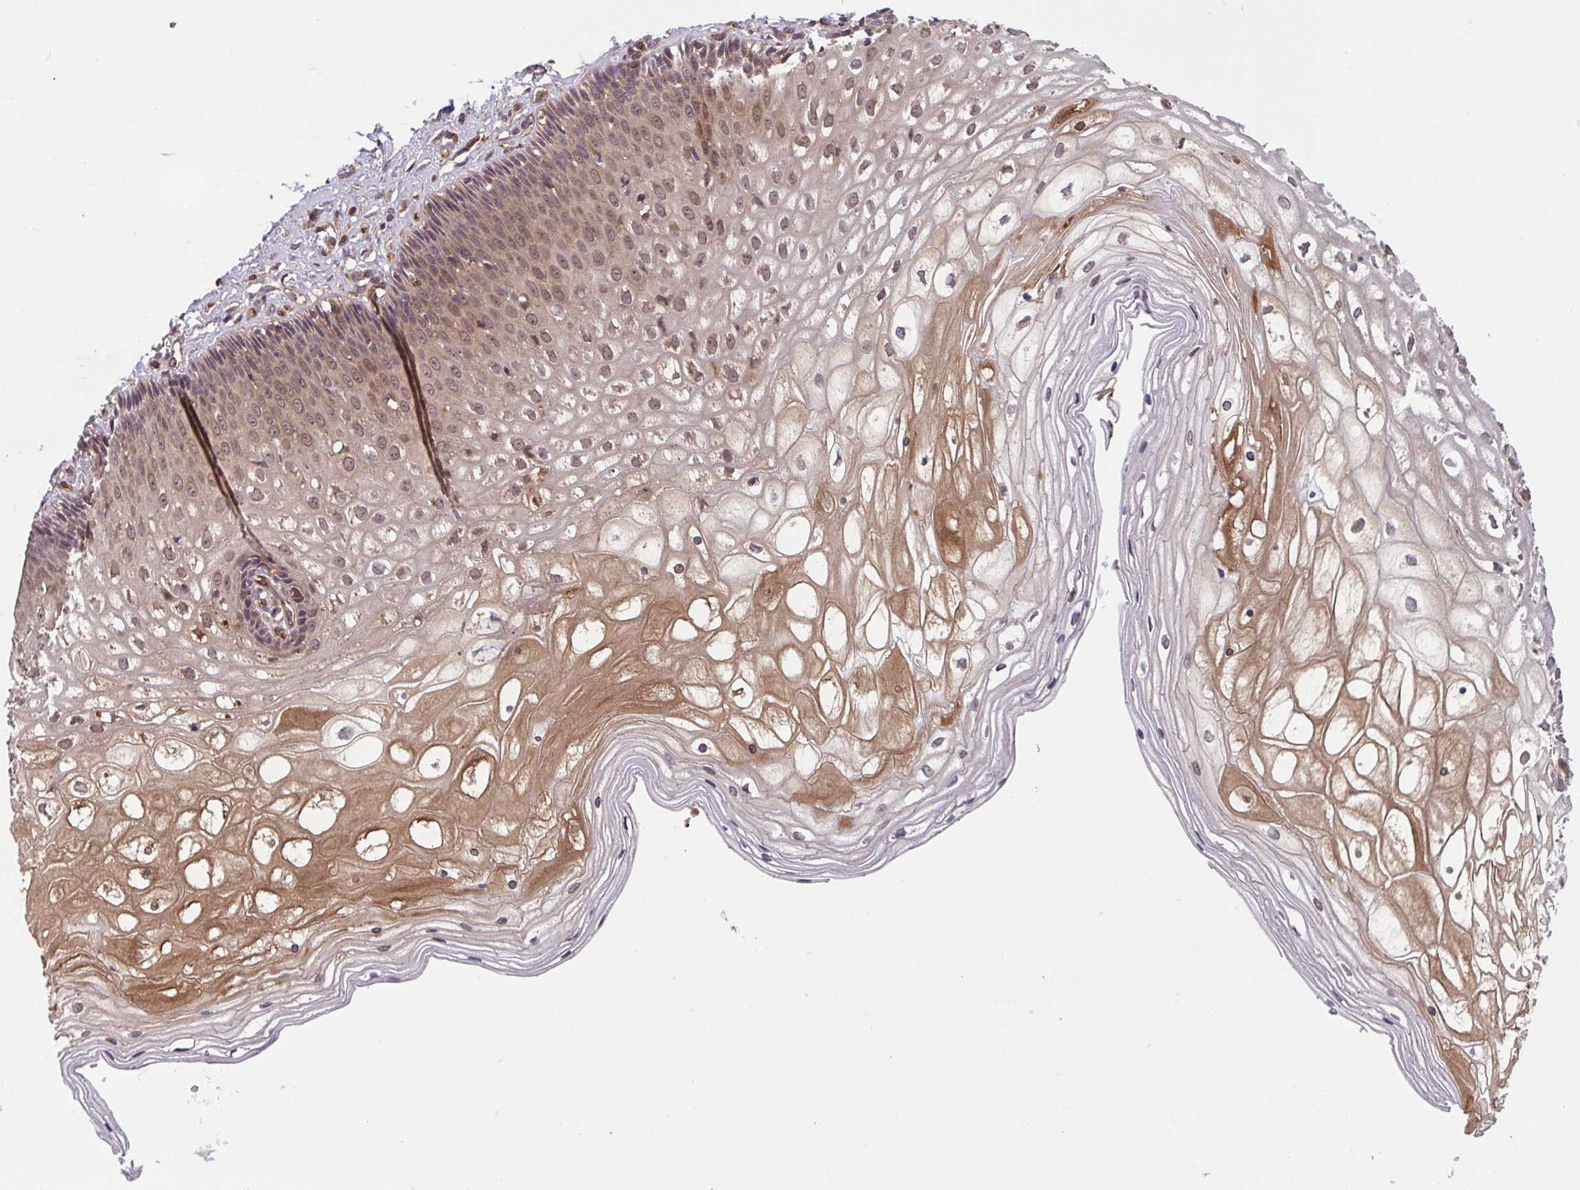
{"staining": {"intensity": "weak", "quantity": "<25%", "location": "cytoplasmic/membranous"}, "tissue": "cervix", "cell_type": "Glandular cells", "image_type": "normal", "snomed": [{"axis": "morphology", "description": "Normal tissue, NOS"}, {"axis": "topography", "description": "Cervix"}], "caption": "Immunohistochemistry (IHC) of benign cervix demonstrates no expression in glandular cells.", "gene": "TIGAR", "patient": {"sex": "female", "age": 36}}